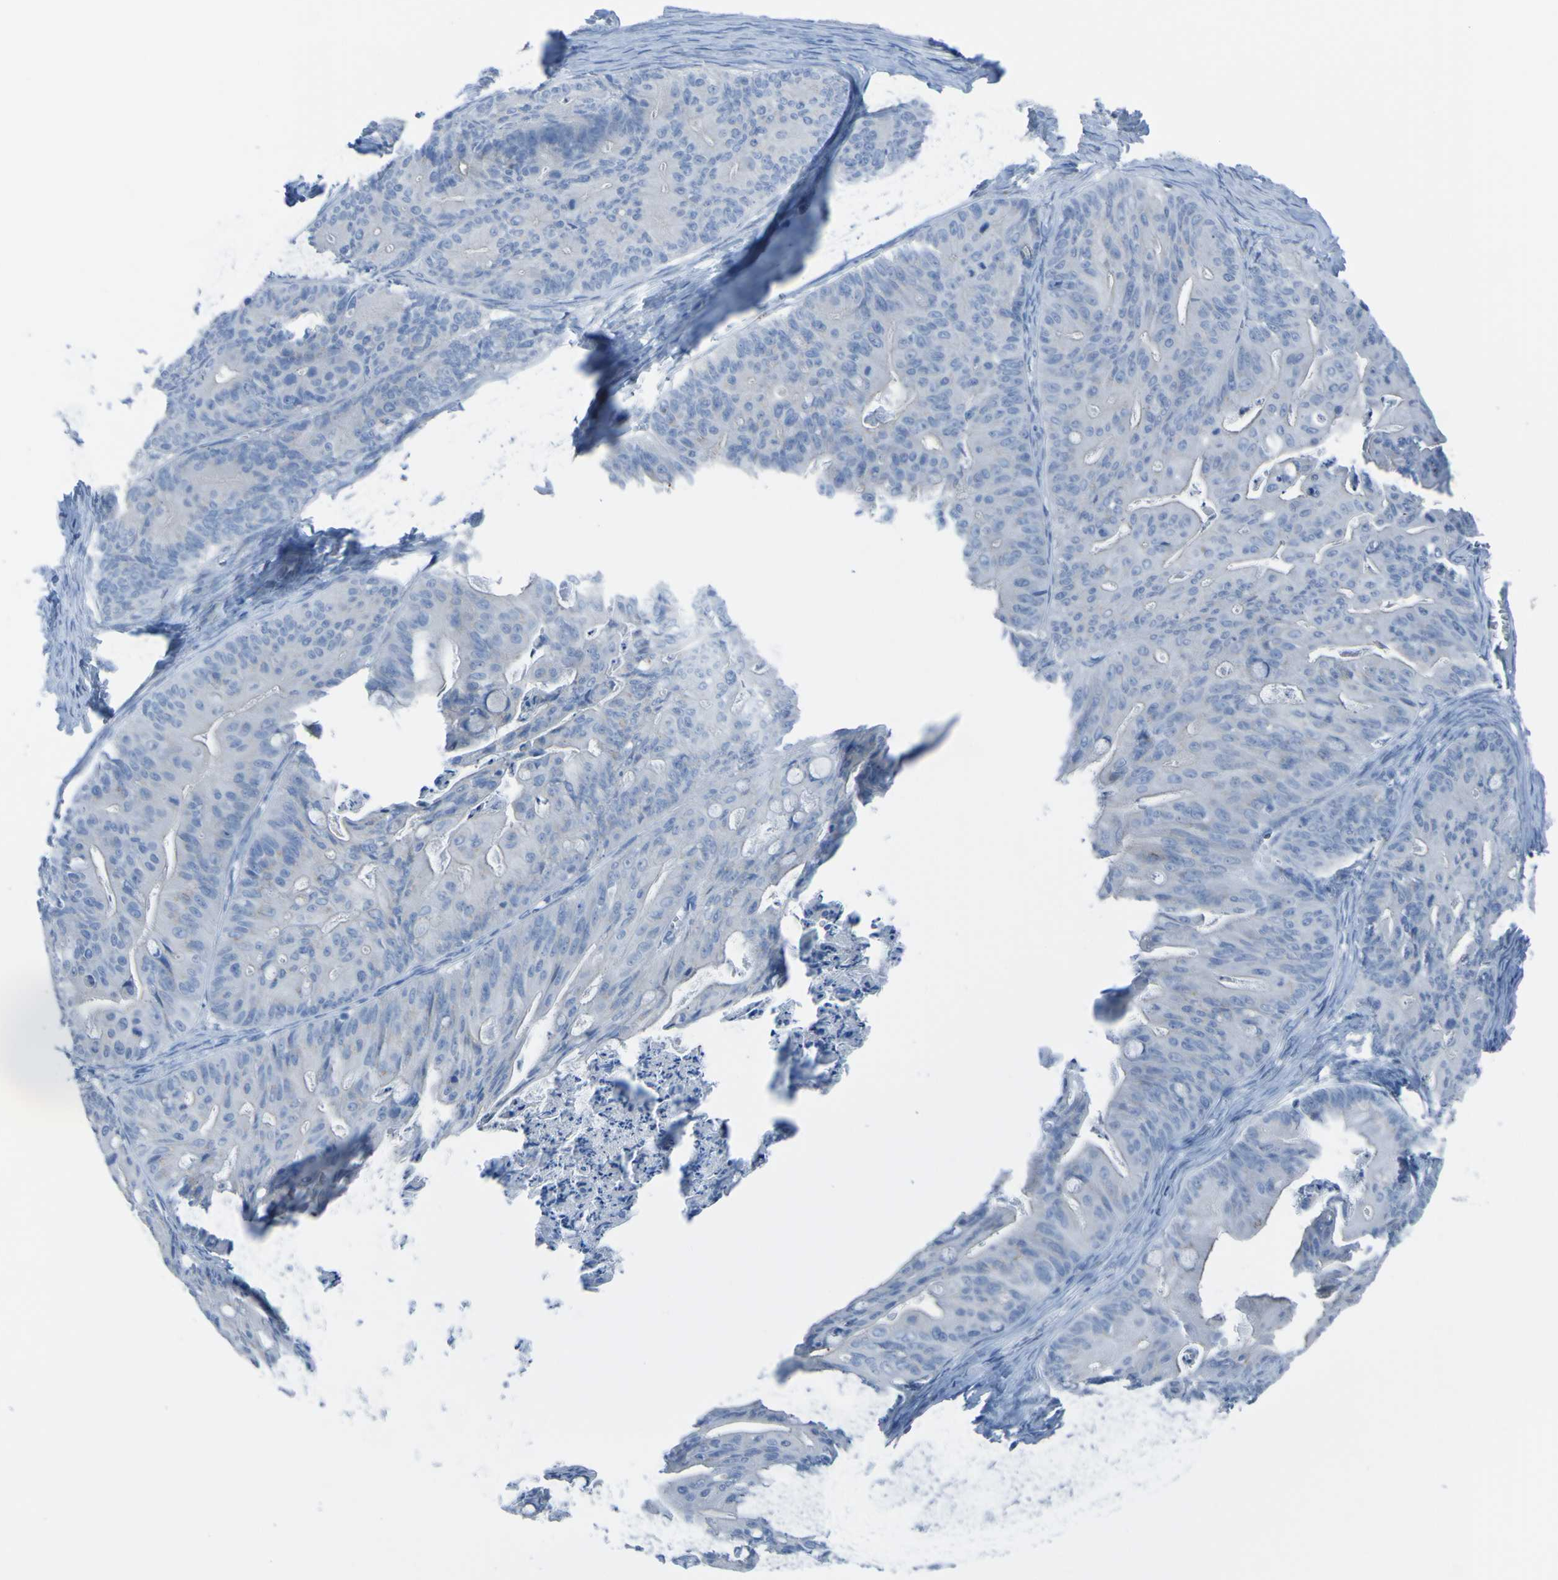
{"staining": {"intensity": "negative", "quantity": "none", "location": "none"}, "tissue": "ovarian cancer", "cell_type": "Tumor cells", "image_type": "cancer", "snomed": [{"axis": "morphology", "description": "Cystadenocarcinoma, mucinous, NOS"}, {"axis": "topography", "description": "Ovary"}], "caption": "High magnification brightfield microscopy of ovarian cancer (mucinous cystadenocarcinoma) stained with DAB (brown) and counterstained with hematoxylin (blue): tumor cells show no significant staining.", "gene": "ACMSD", "patient": {"sex": "female", "age": 37}}